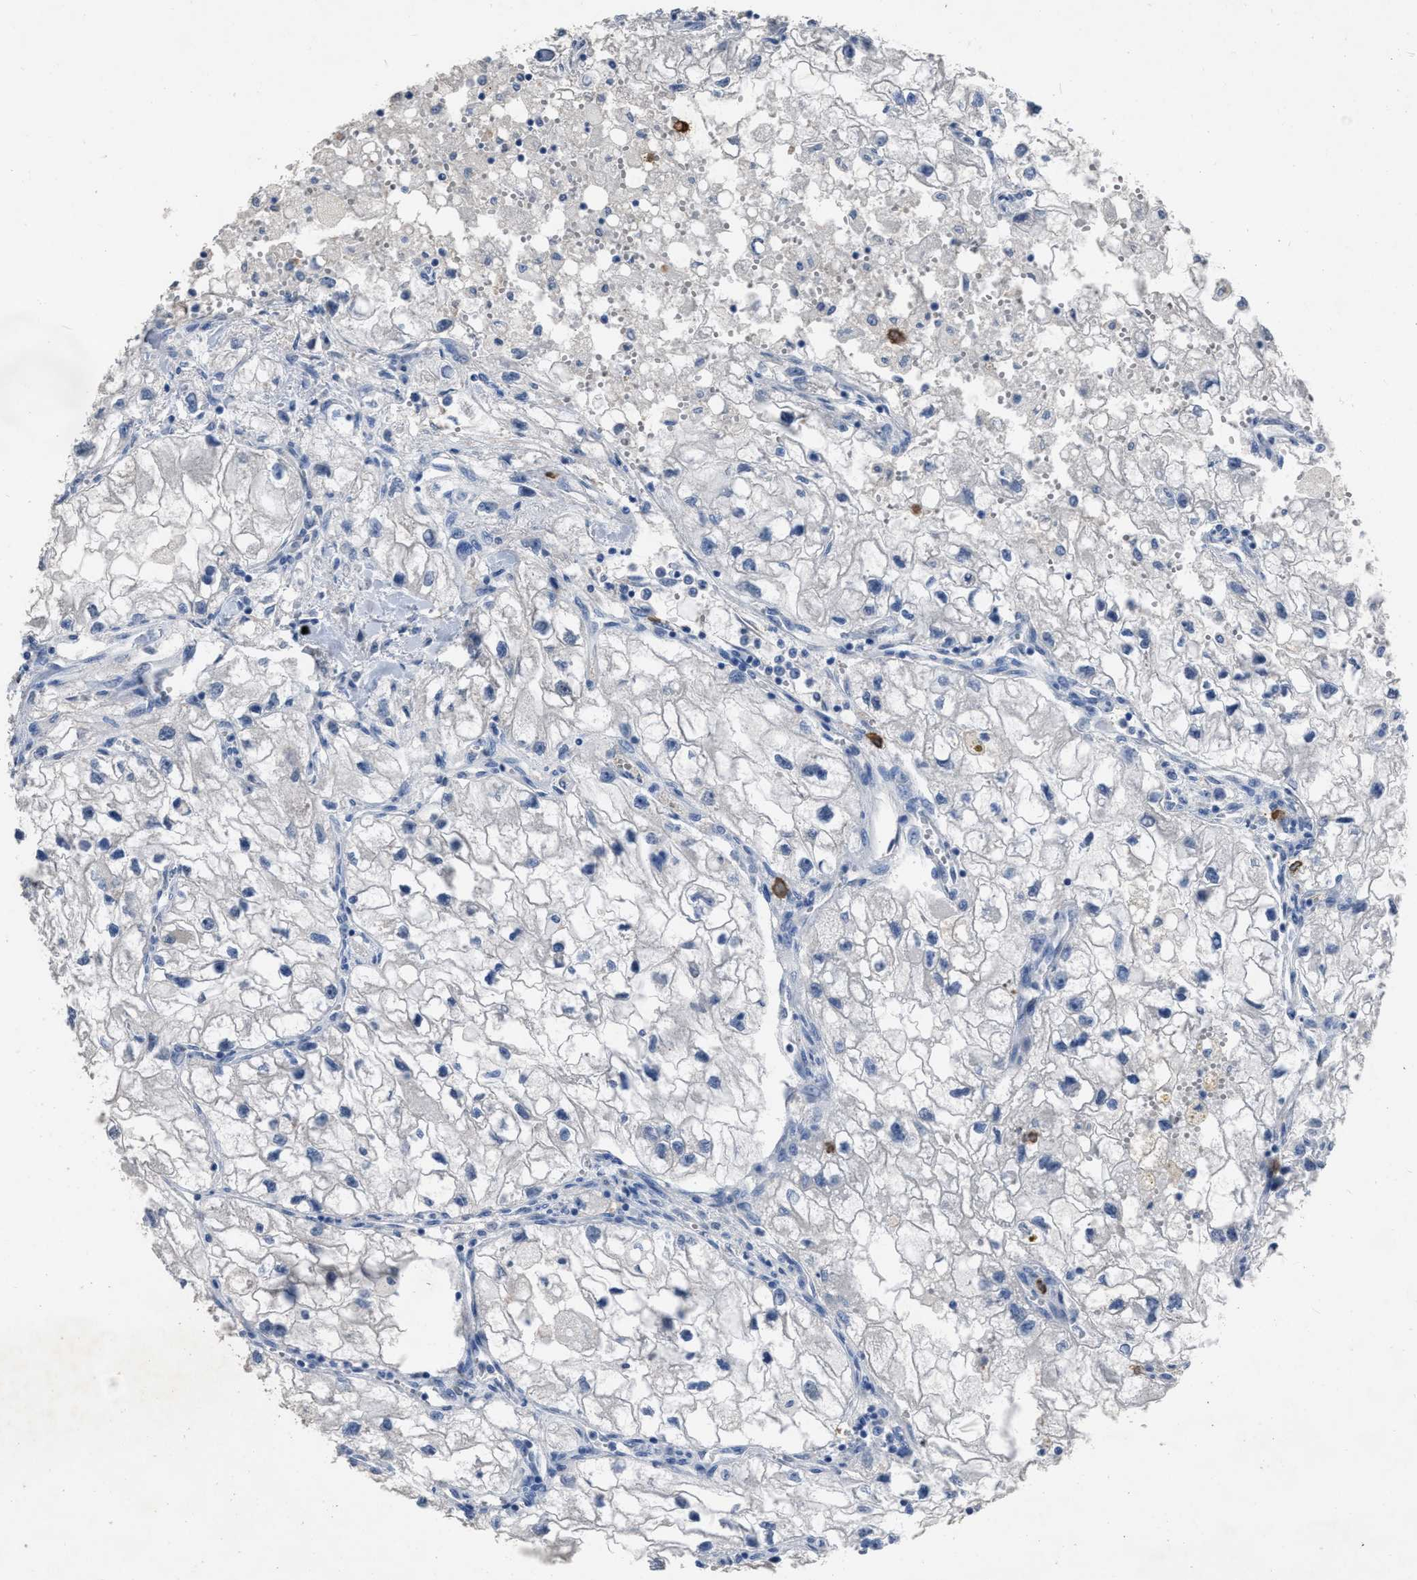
{"staining": {"intensity": "negative", "quantity": "none", "location": "none"}, "tissue": "renal cancer", "cell_type": "Tumor cells", "image_type": "cancer", "snomed": [{"axis": "morphology", "description": "Adenocarcinoma, NOS"}, {"axis": "topography", "description": "Kidney"}], "caption": "This histopathology image is of adenocarcinoma (renal) stained with immunohistochemistry to label a protein in brown with the nuclei are counter-stained blue. There is no staining in tumor cells.", "gene": "HABP2", "patient": {"sex": "female", "age": 70}}